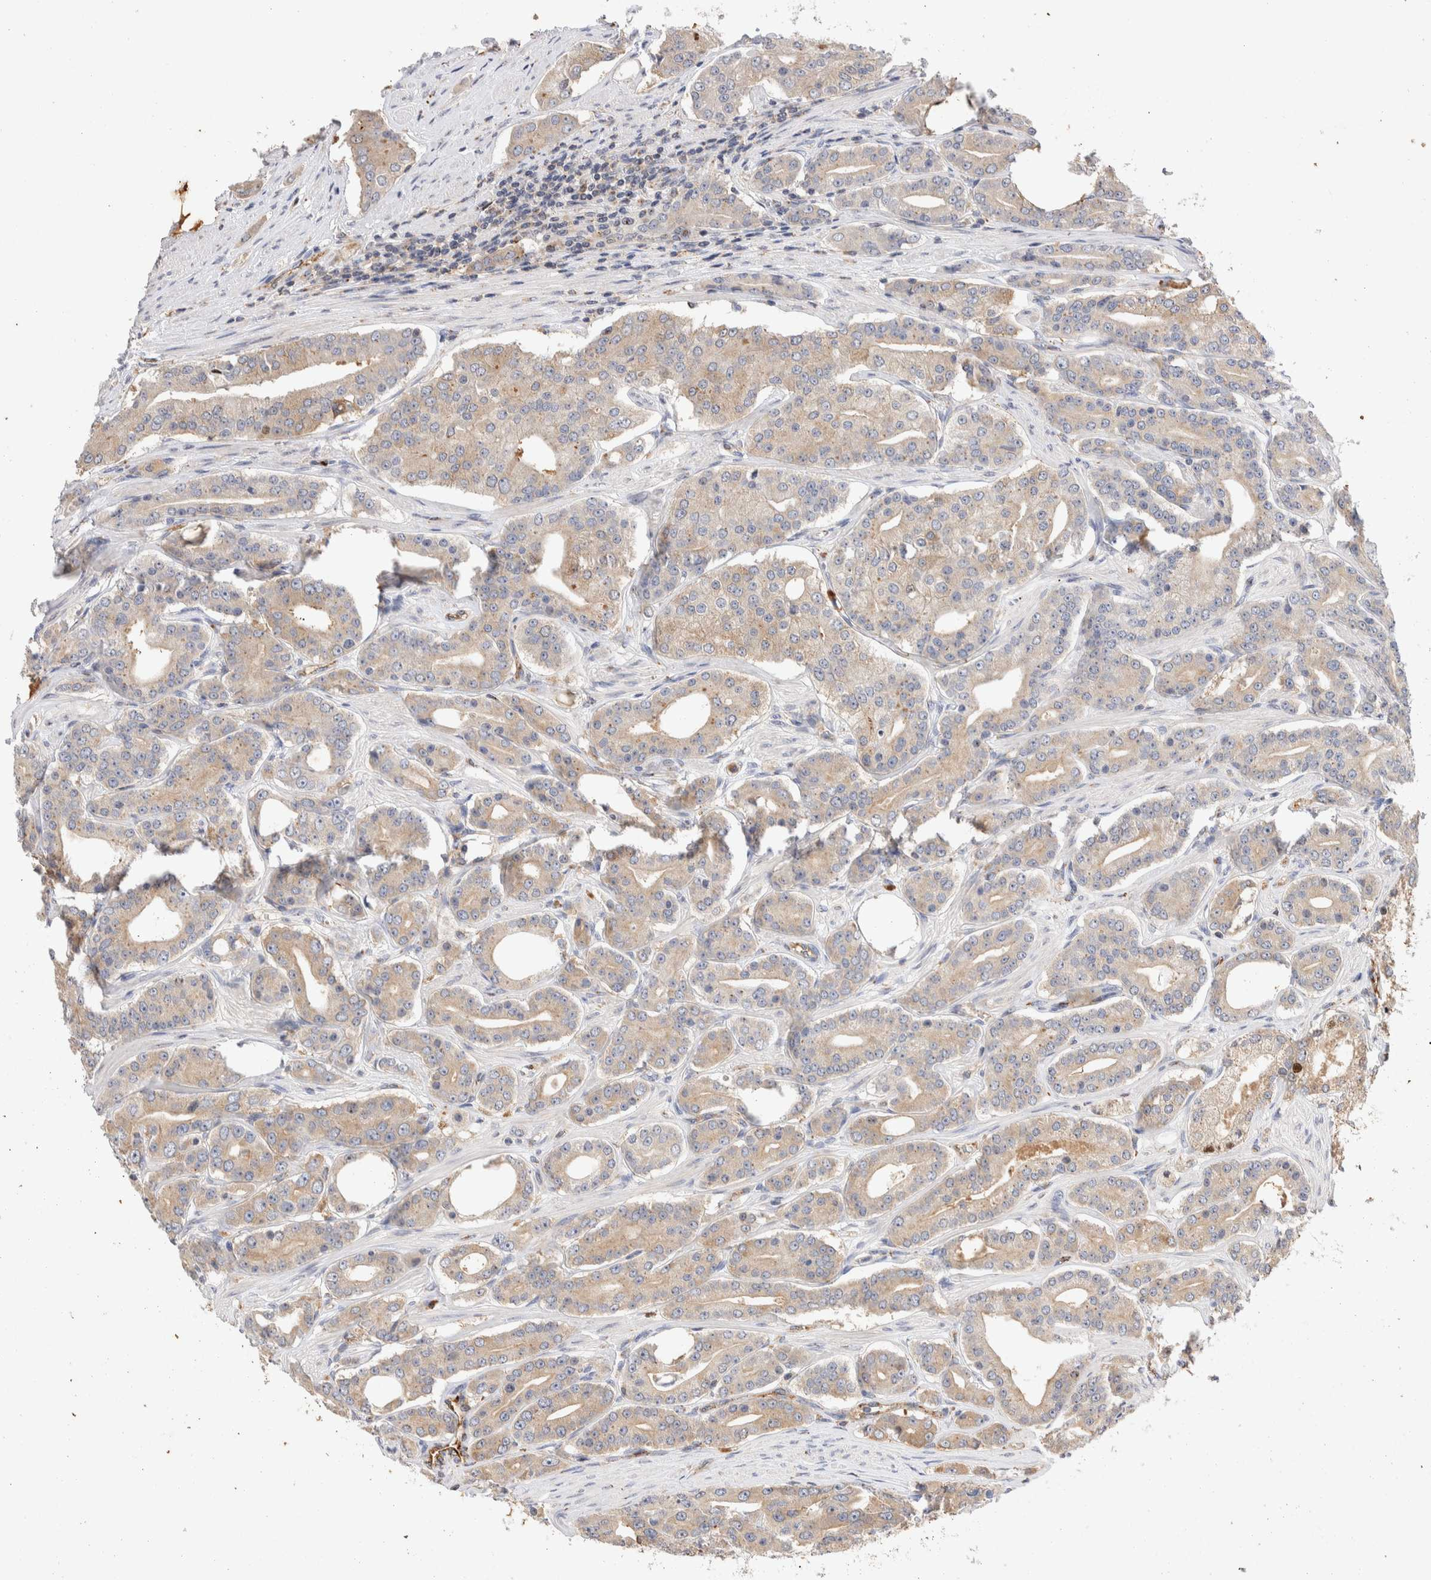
{"staining": {"intensity": "weak", "quantity": "25%-75%", "location": "cytoplasmic/membranous"}, "tissue": "prostate cancer", "cell_type": "Tumor cells", "image_type": "cancer", "snomed": [{"axis": "morphology", "description": "Adenocarcinoma, High grade"}, {"axis": "topography", "description": "Prostate"}], "caption": "Immunohistochemical staining of human prostate cancer reveals low levels of weak cytoplasmic/membranous positivity in about 25%-75% of tumor cells. Using DAB (3,3'-diaminobenzidine) (brown) and hematoxylin (blue) stains, captured at high magnification using brightfield microscopy.", "gene": "NSMAF", "patient": {"sex": "male", "age": 71}}